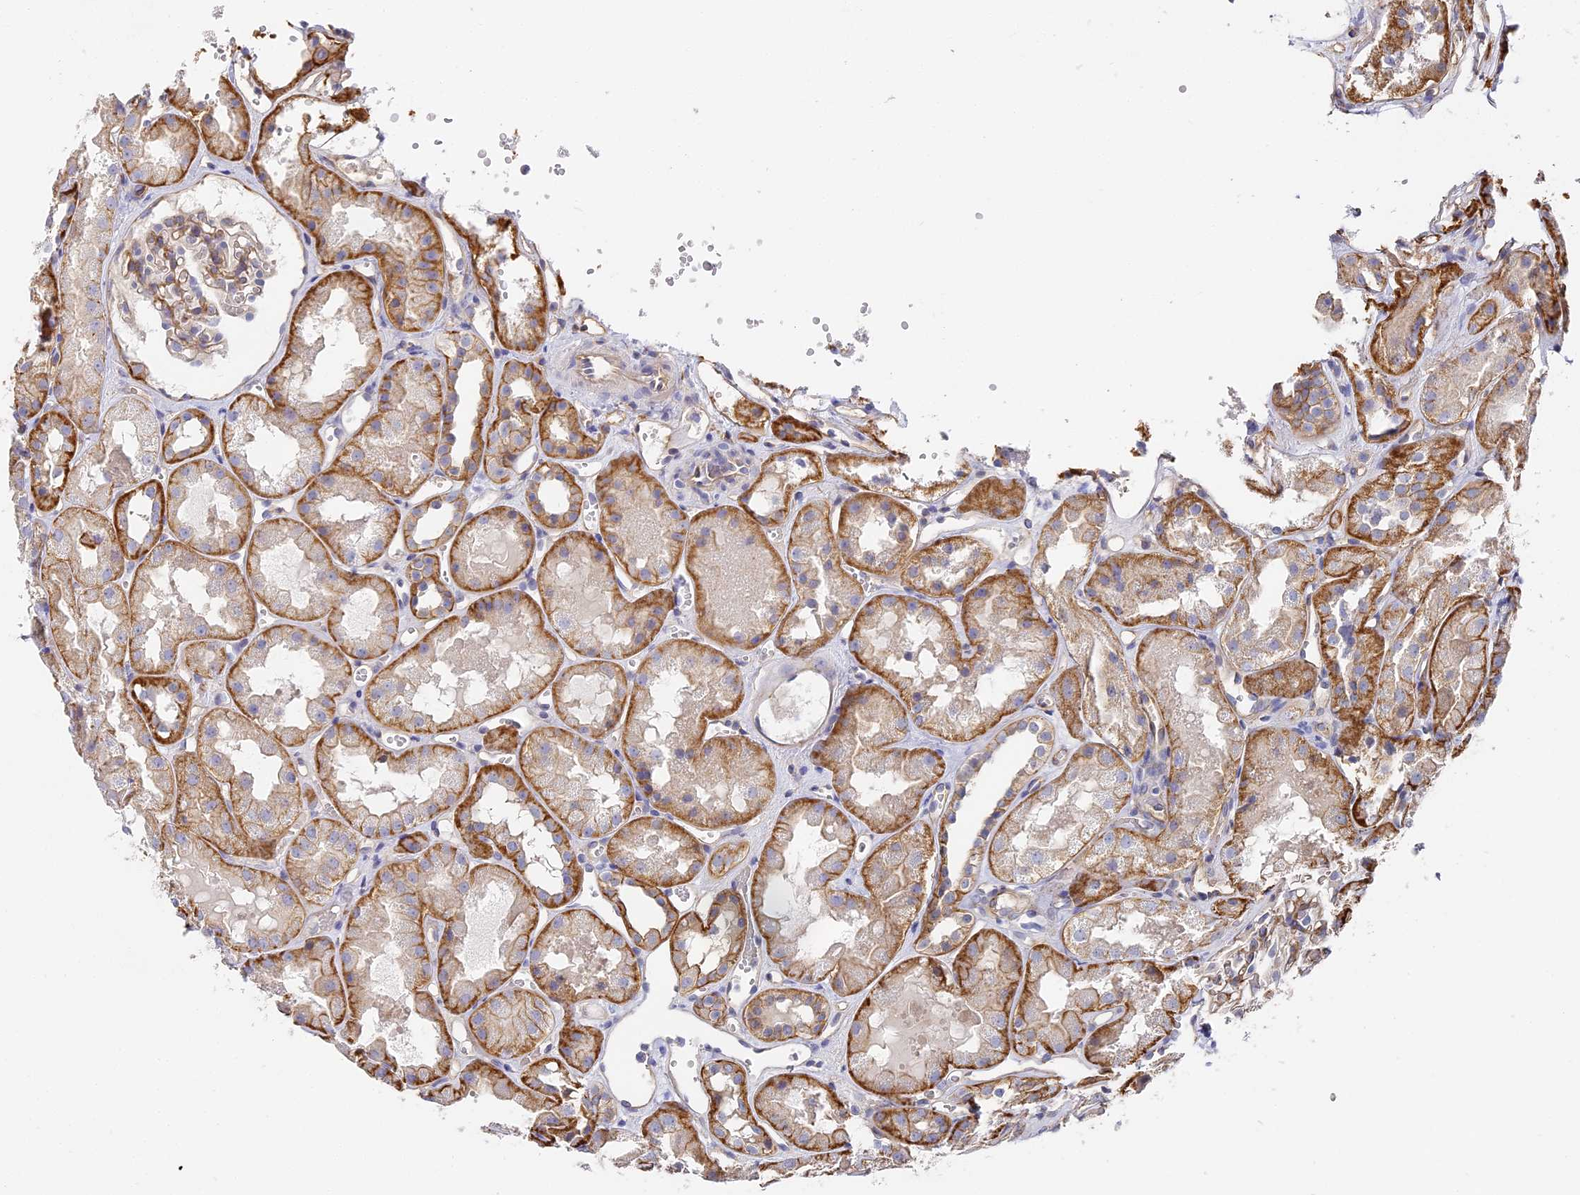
{"staining": {"intensity": "weak", "quantity": "25%-75%", "location": "cytoplasmic/membranous"}, "tissue": "kidney", "cell_type": "Cells in glomeruli", "image_type": "normal", "snomed": [{"axis": "morphology", "description": "Normal tissue, NOS"}, {"axis": "topography", "description": "Kidney"}], "caption": "Kidney stained with a brown dye reveals weak cytoplasmic/membranous positive positivity in approximately 25%-75% of cells in glomeruli.", "gene": "CCDC30", "patient": {"sex": "male", "age": 16}}